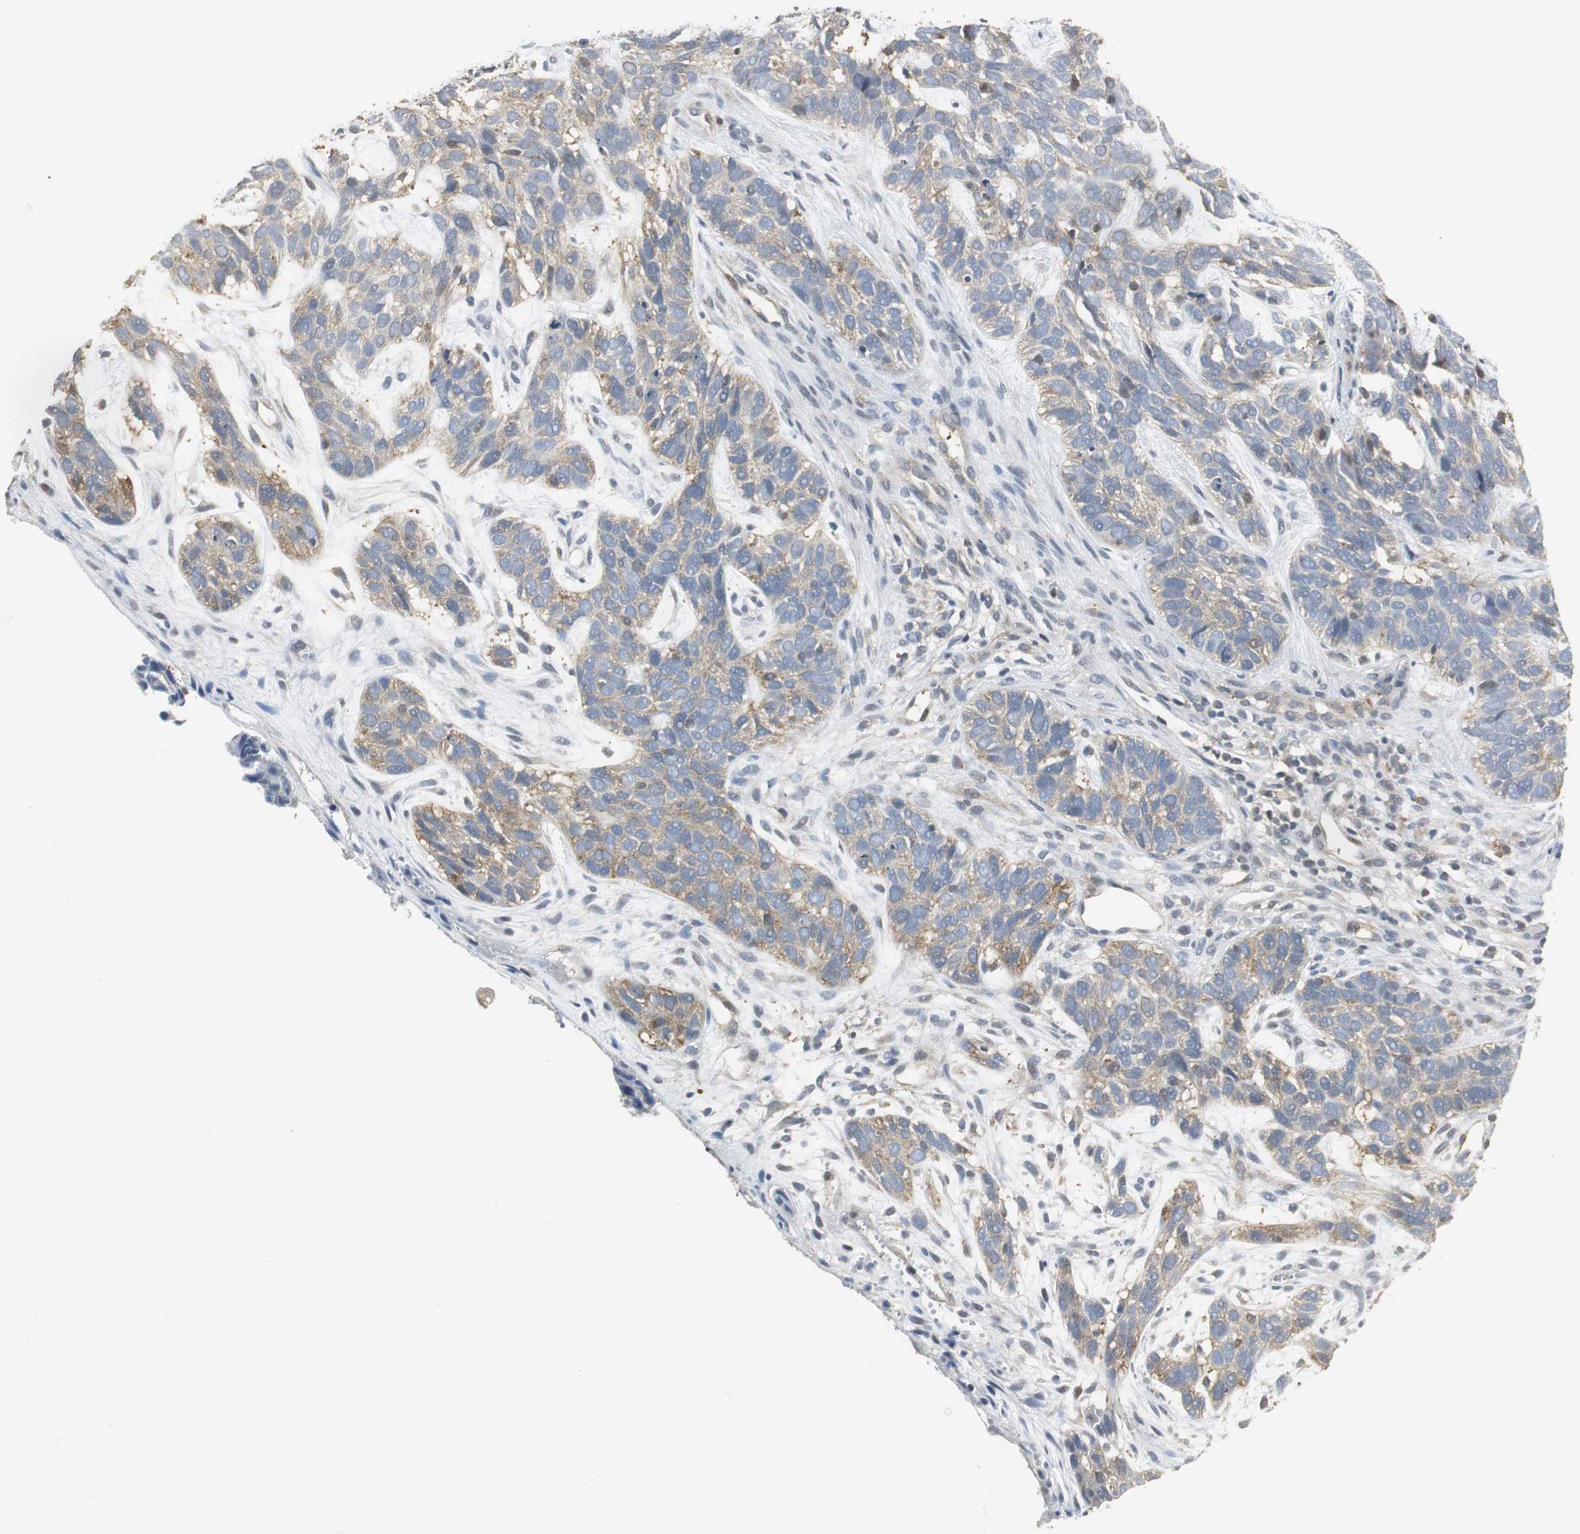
{"staining": {"intensity": "weak", "quantity": ">75%", "location": "cytoplasmic/membranous"}, "tissue": "skin cancer", "cell_type": "Tumor cells", "image_type": "cancer", "snomed": [{"axis": "morphology", "description": "Basal cell carcinoma"}, {"axis": "topography", "description": "Skin"}], "caption": "Immunohistochemical staining of human basal cell carcinoma (skin) shows low levels of weak cytoplasmic/membranous protein positivity in approximately >75% of tumor cells. The protein is stained brown, and the nuclei are stained in blue (DAB IHC with brightfield microscopy, high magnification).", "gene": "CCT5", "patient": {"sex": "male", "age": 87}}